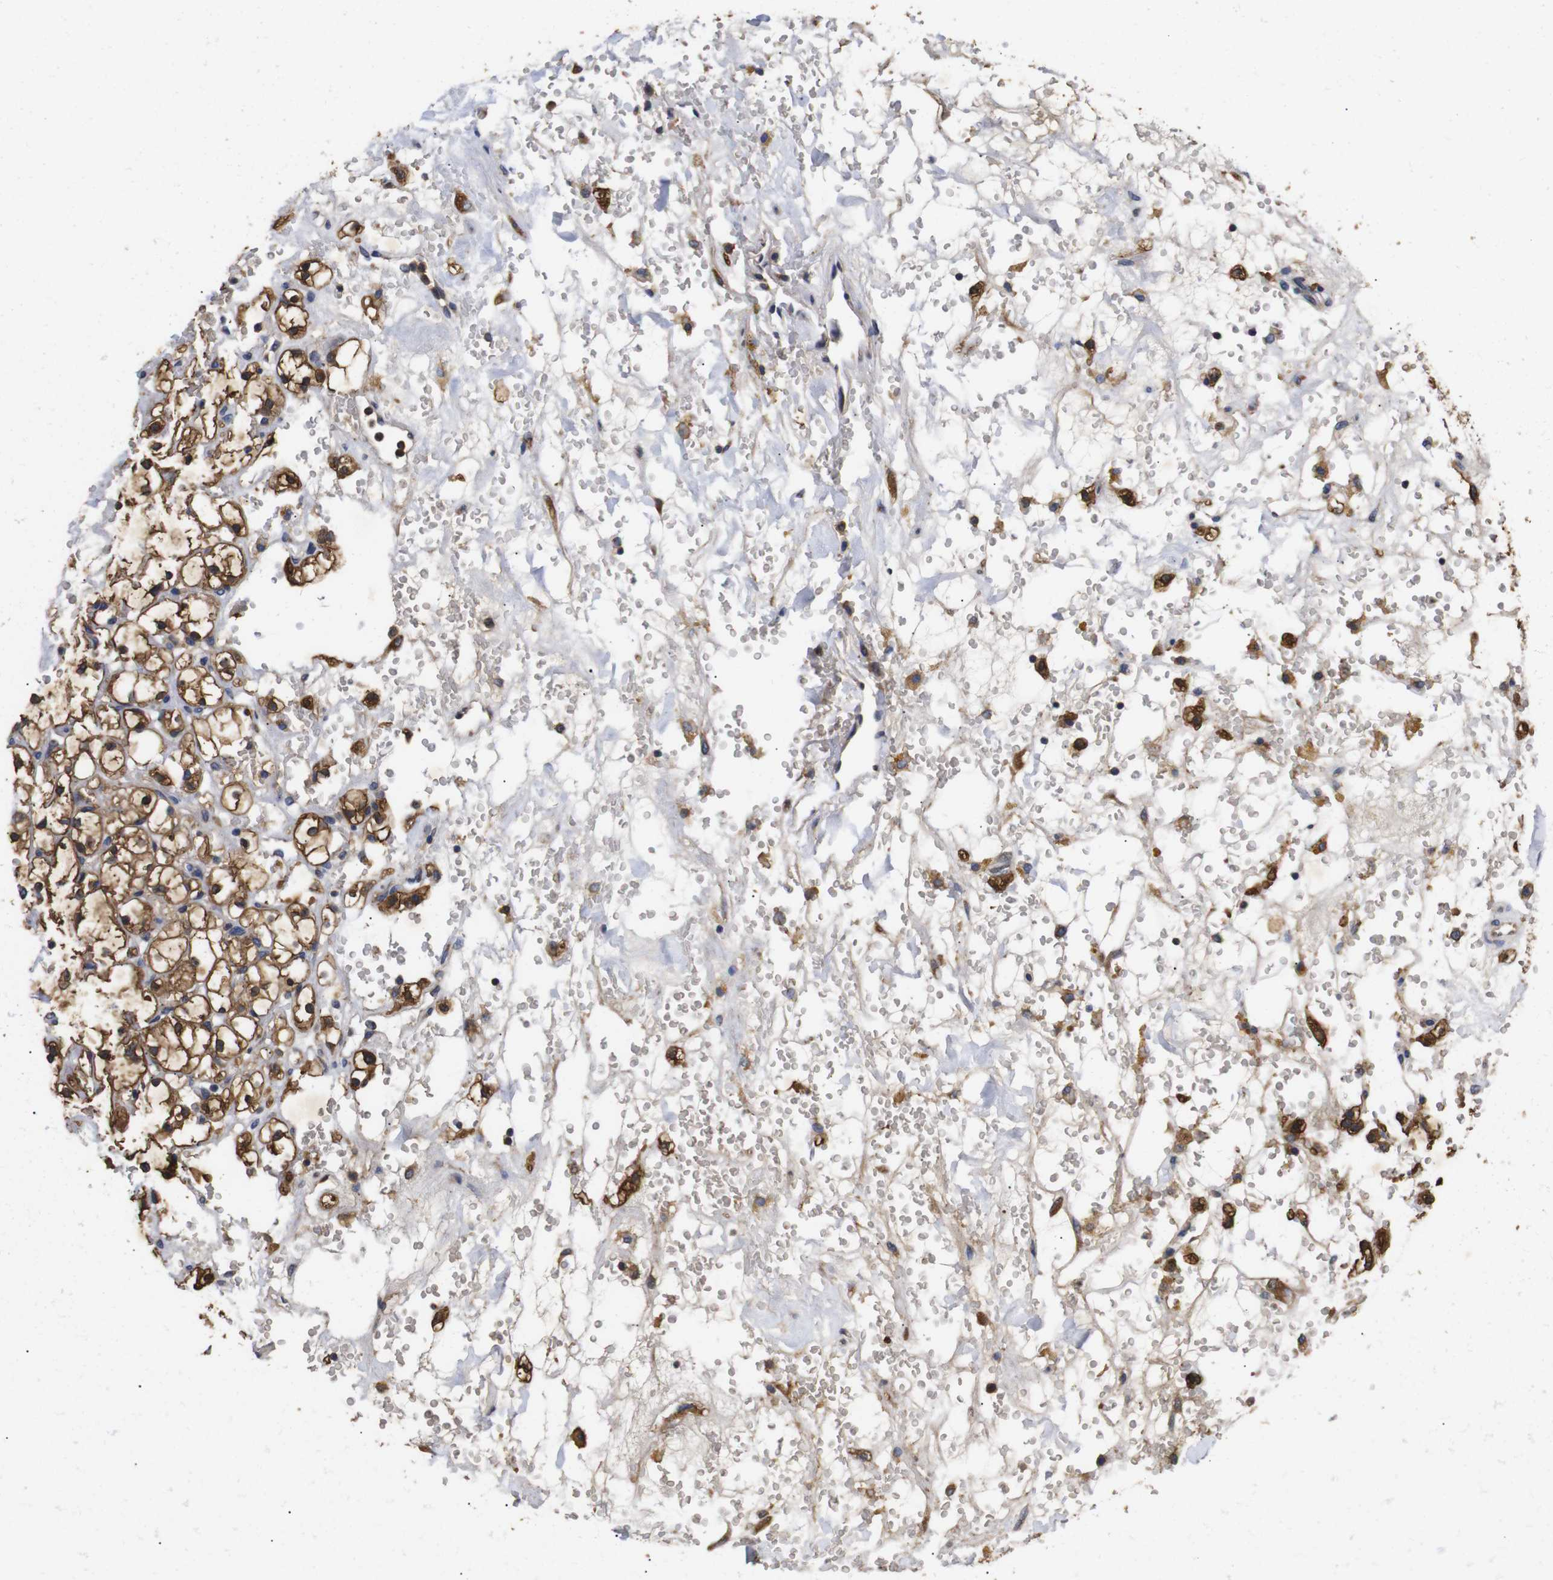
{"staining": {"intensity": "moderate", "quantity": ">75%", "location": "cytoplasmic/membranous,nuclear"}, "tissue": "renal cancer", "cell_type": "Tumor cells", "image_type": "cancer", "snomed": [{"axis": "morphology", "description": "Adenocarcinoma, NOS"}, {"axis": "topography", "description": "Kidney"}], "caption": "The immunohistochemical stain highlights moderate cytoplasmic/membranous and nuclear staining in tumor cells of renal adenocarcinoma tissue.", "gene": "LRRCC1", "patient": {"sex": "male", "age": 61}}